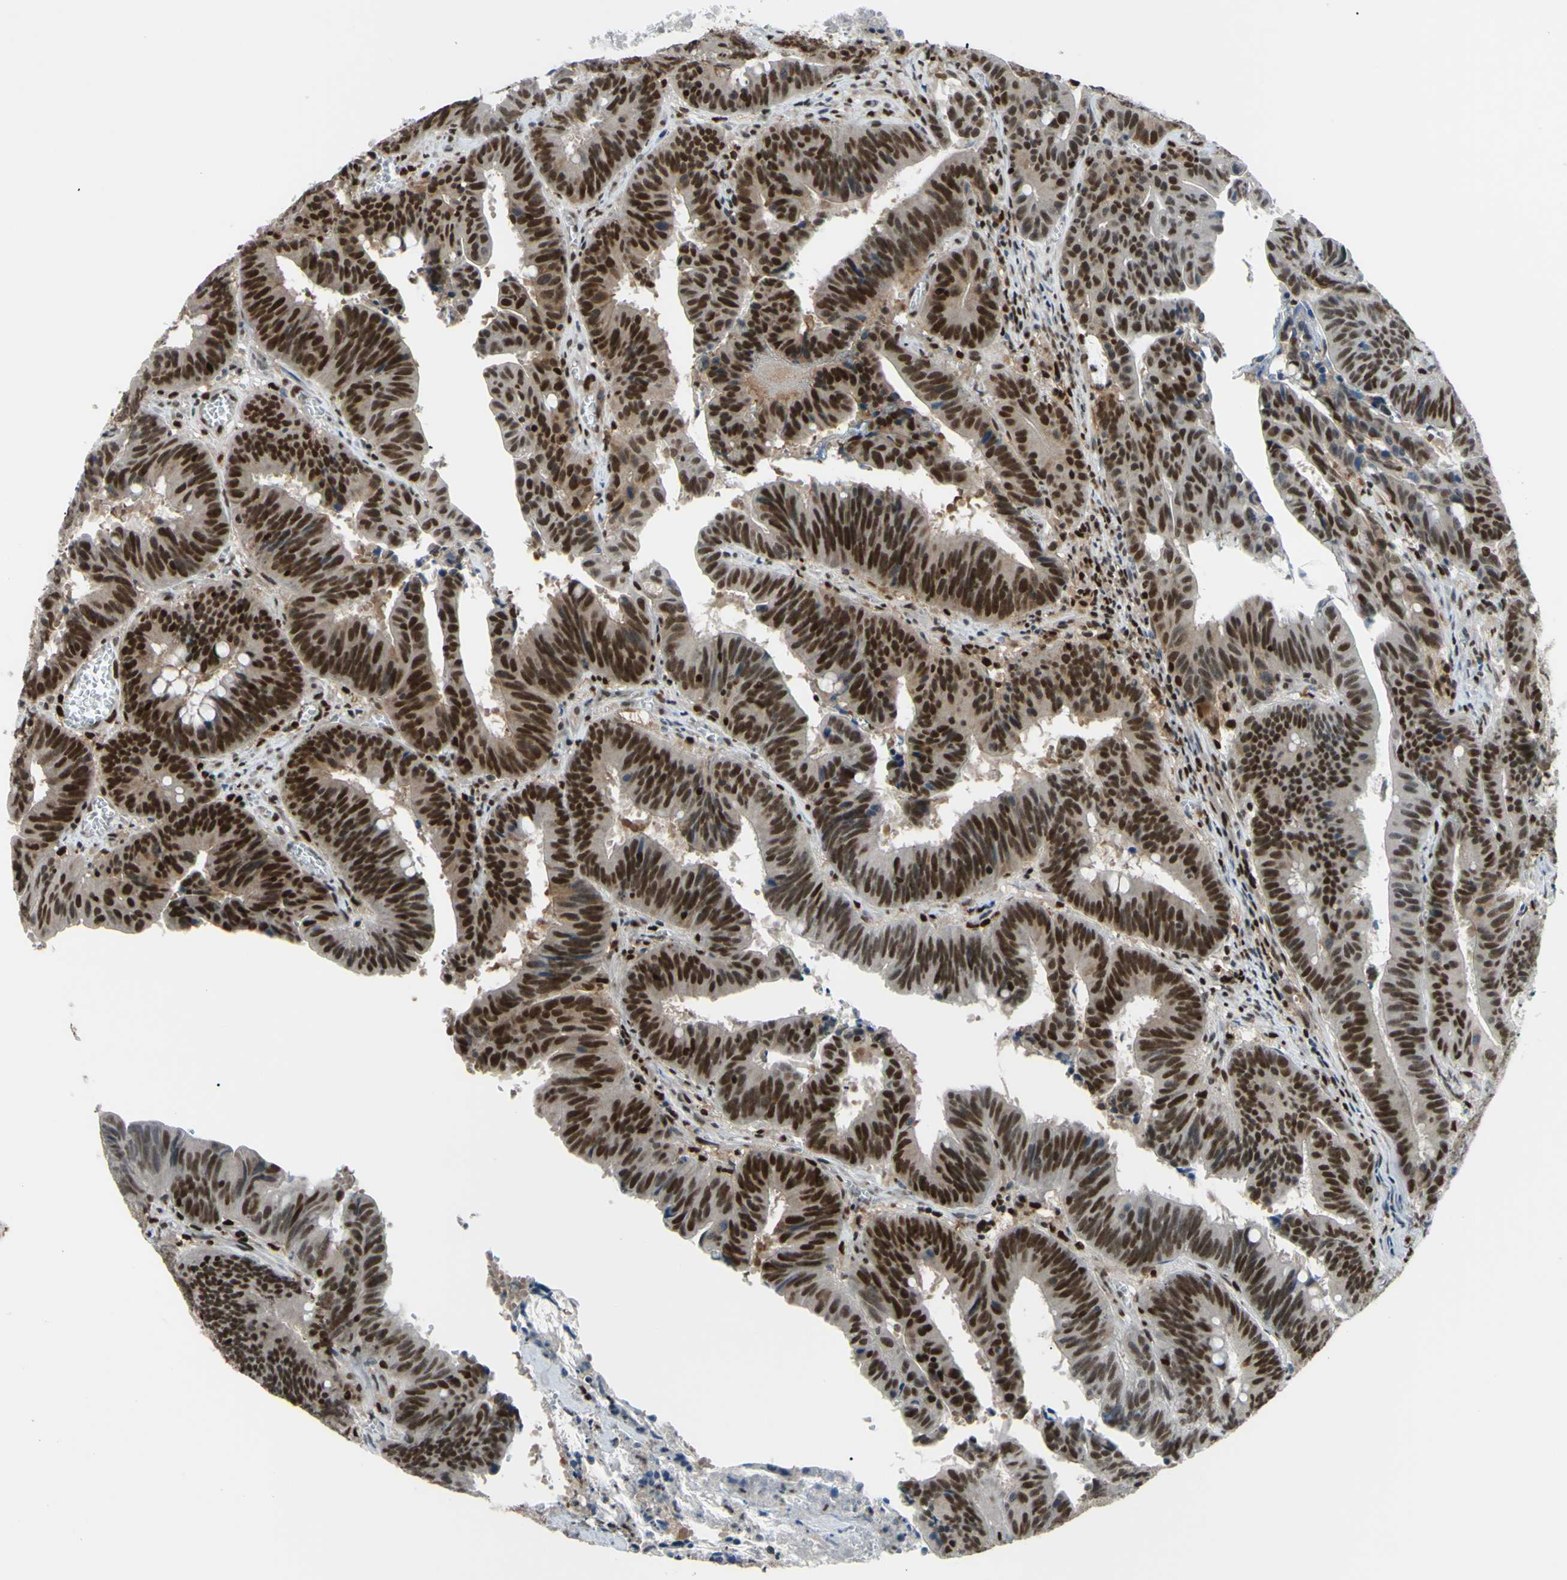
{"staining": {"intensity": "strong", "quantity": ">75%", "location": "cytoplasmic/membranous,nuclear"}, "tissue": "colorectal cancer", "cell_type": "Tumor cells", "image_type": "cancer", "snomed": [{"axis": "morphology", "description": "Adenocarcinoma, NOS"}, {"axis": "topography", "description": "Colon"}], "caption": "DAB (3,3'-diaminobenzidine) immunohistochemical staining of colorectal cancer (adenocarcinoma) reveals strong cytoplasmic/membranous and nuclear protein positivity in about >75% of tumor cells.", "gene": "FKBP5", "patient": {"sex": "male", "age": 45}}